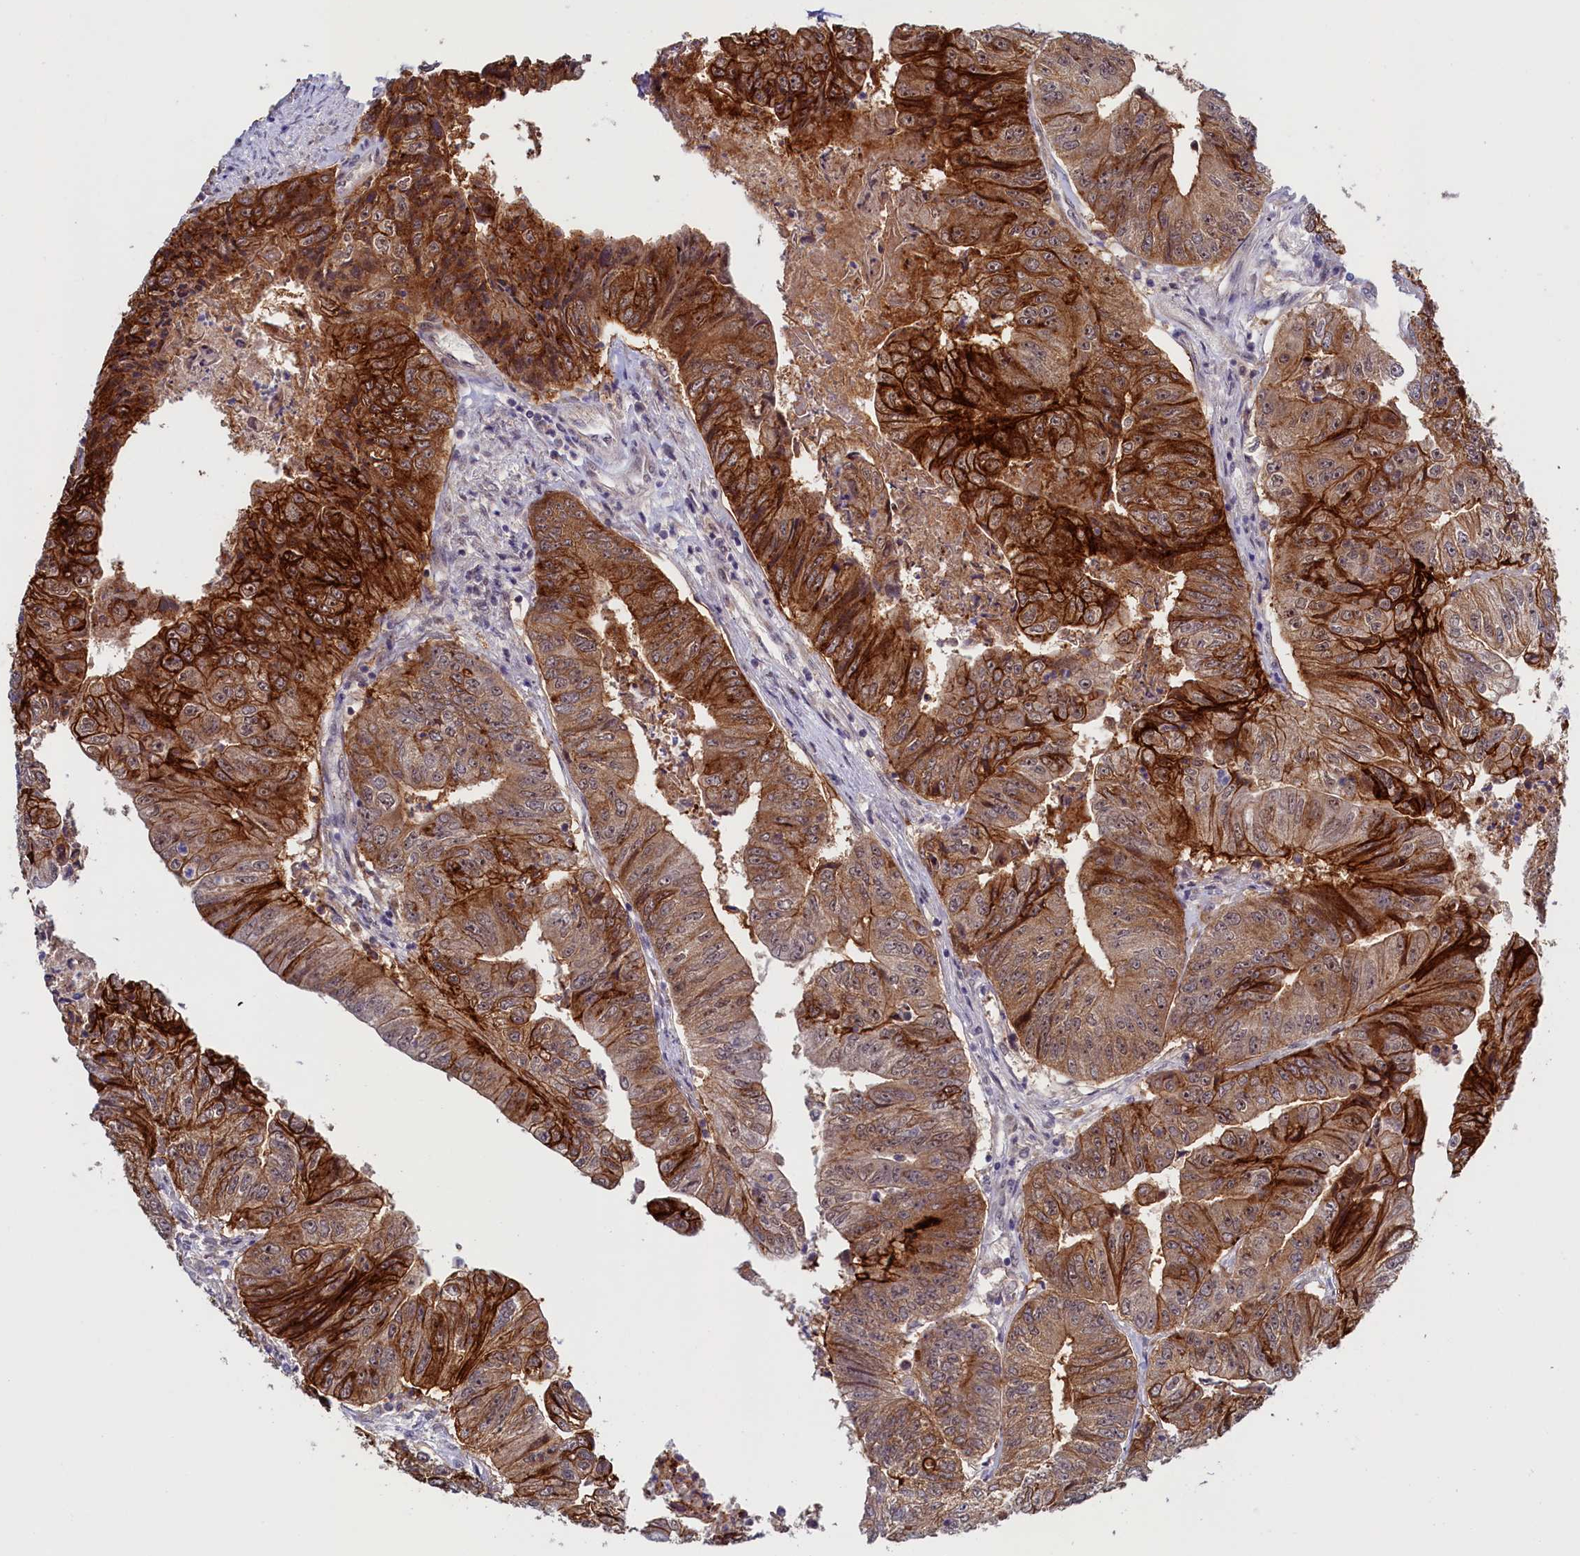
{"staining": {"intensity": "strong", "quantity": "25%-75%", "location": "cytoplasmic/membranous"}, "tissue": "colorectal cancer", "cell_type": "Tumor cells", "image_type": "cancer", "snomed": [{"axis": "morphology", "description": "Adenocarcinoma, NOS"}, {"axis": "topography", "description": "Colon"}], "caption": "The histopathology image displays immunohistochemical staining of colorectal adenocarcinoma. There is strong cytoplasmic/membranous expression is identified in approximately 25%-75% of tumor cells.", "gene": "PACSIN3", "patient": {"sex": "female", "age": 67}}